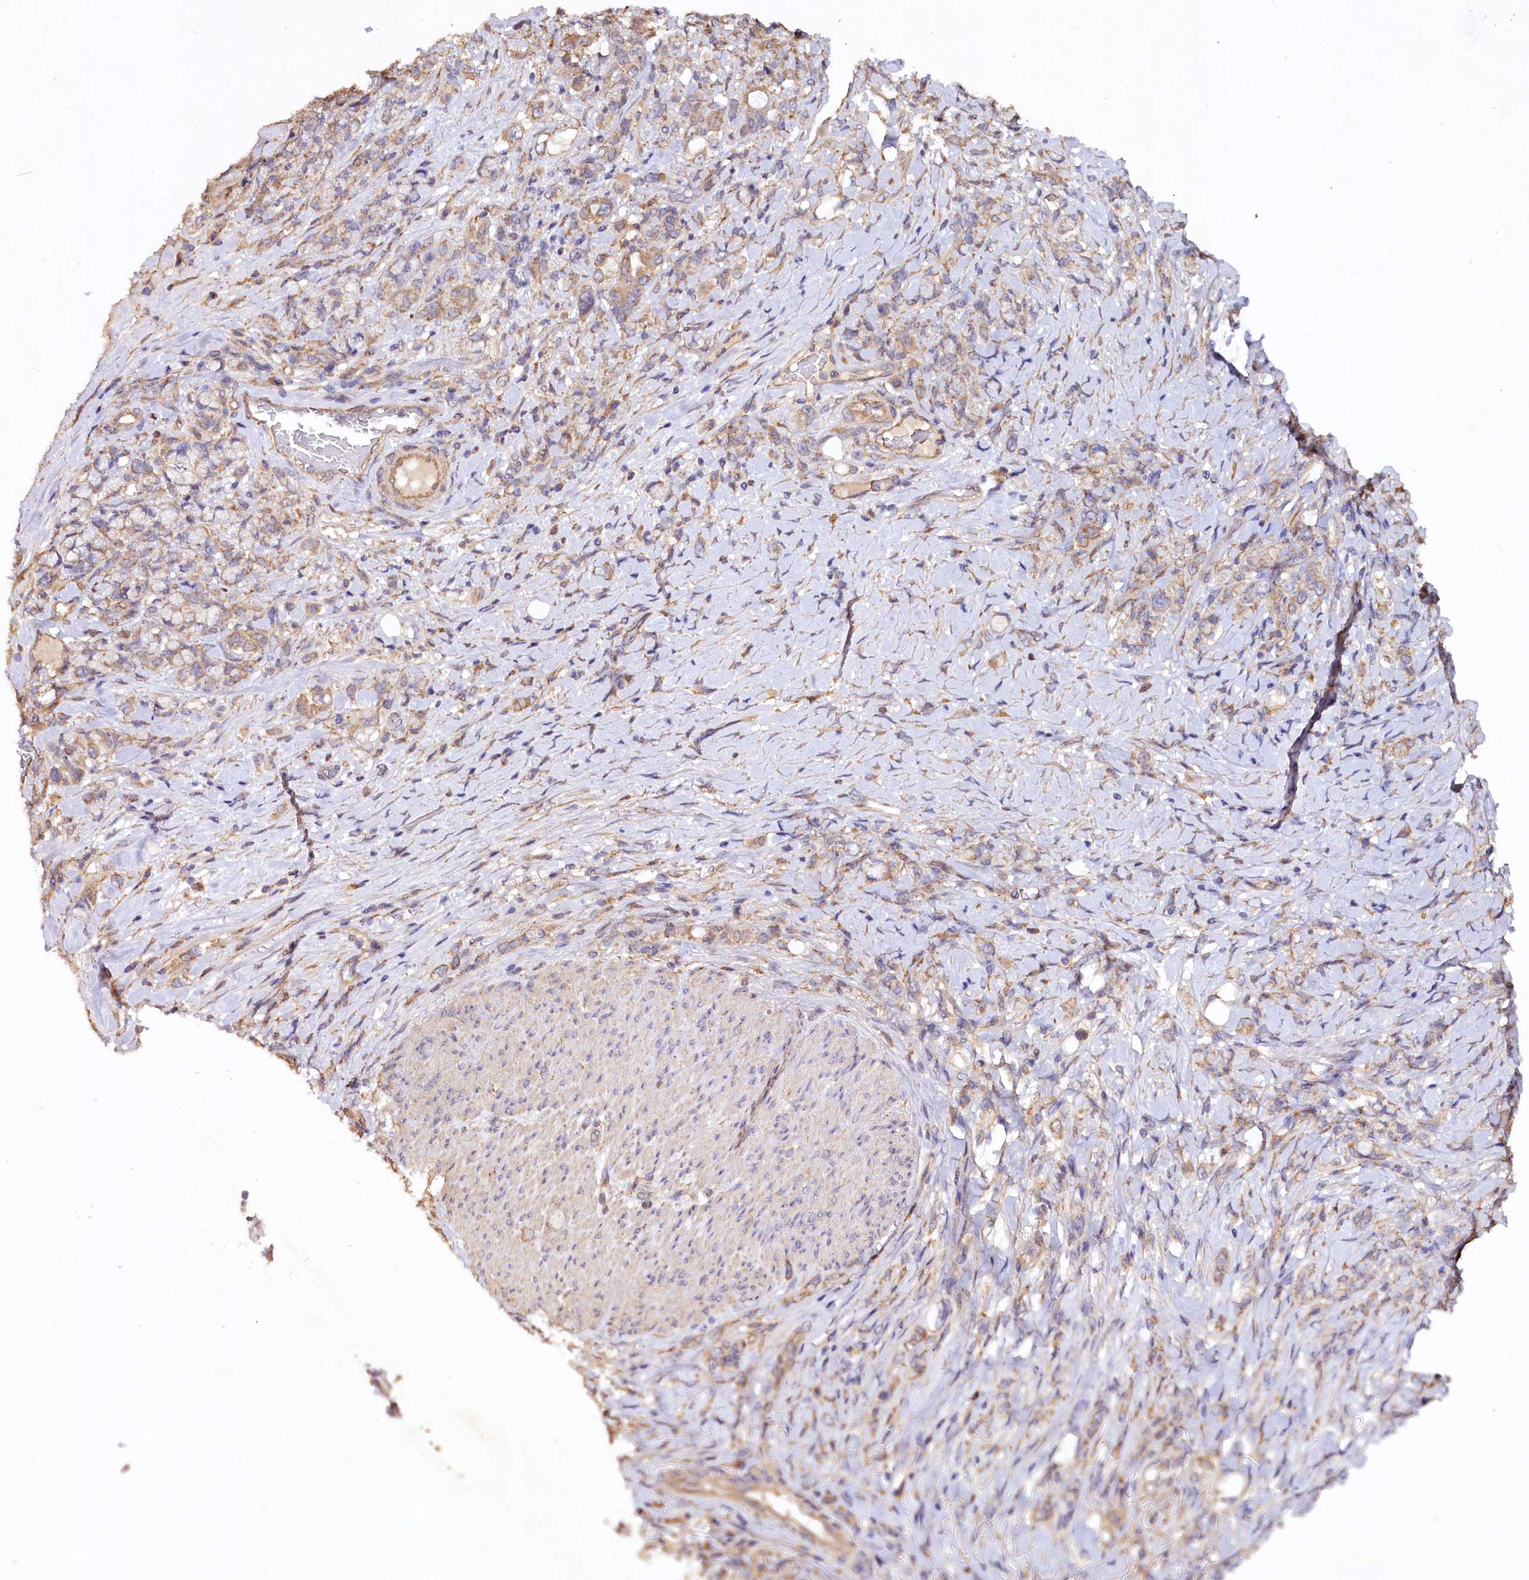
{"staining": {"intensity": "weak", "quantity": "25%-75%", "location": "cytoplasmic/membranous"}, "tissue": "stomach cancer", "cell_type": "Tumor cells", "image_type": "cancer", "snomed": [{"axis": "morphology", "description": "Adenocarcinoma, NOS"}, {"axis": "topography", "description": "Stomach"}], "caption": "Human stomach cancer (adenocarcinoma) stained with a protein marker exhibits weak staining in tumor cells.", "gene": "ETFBKMT", "patient": {"sex": "female", "age": 79}}